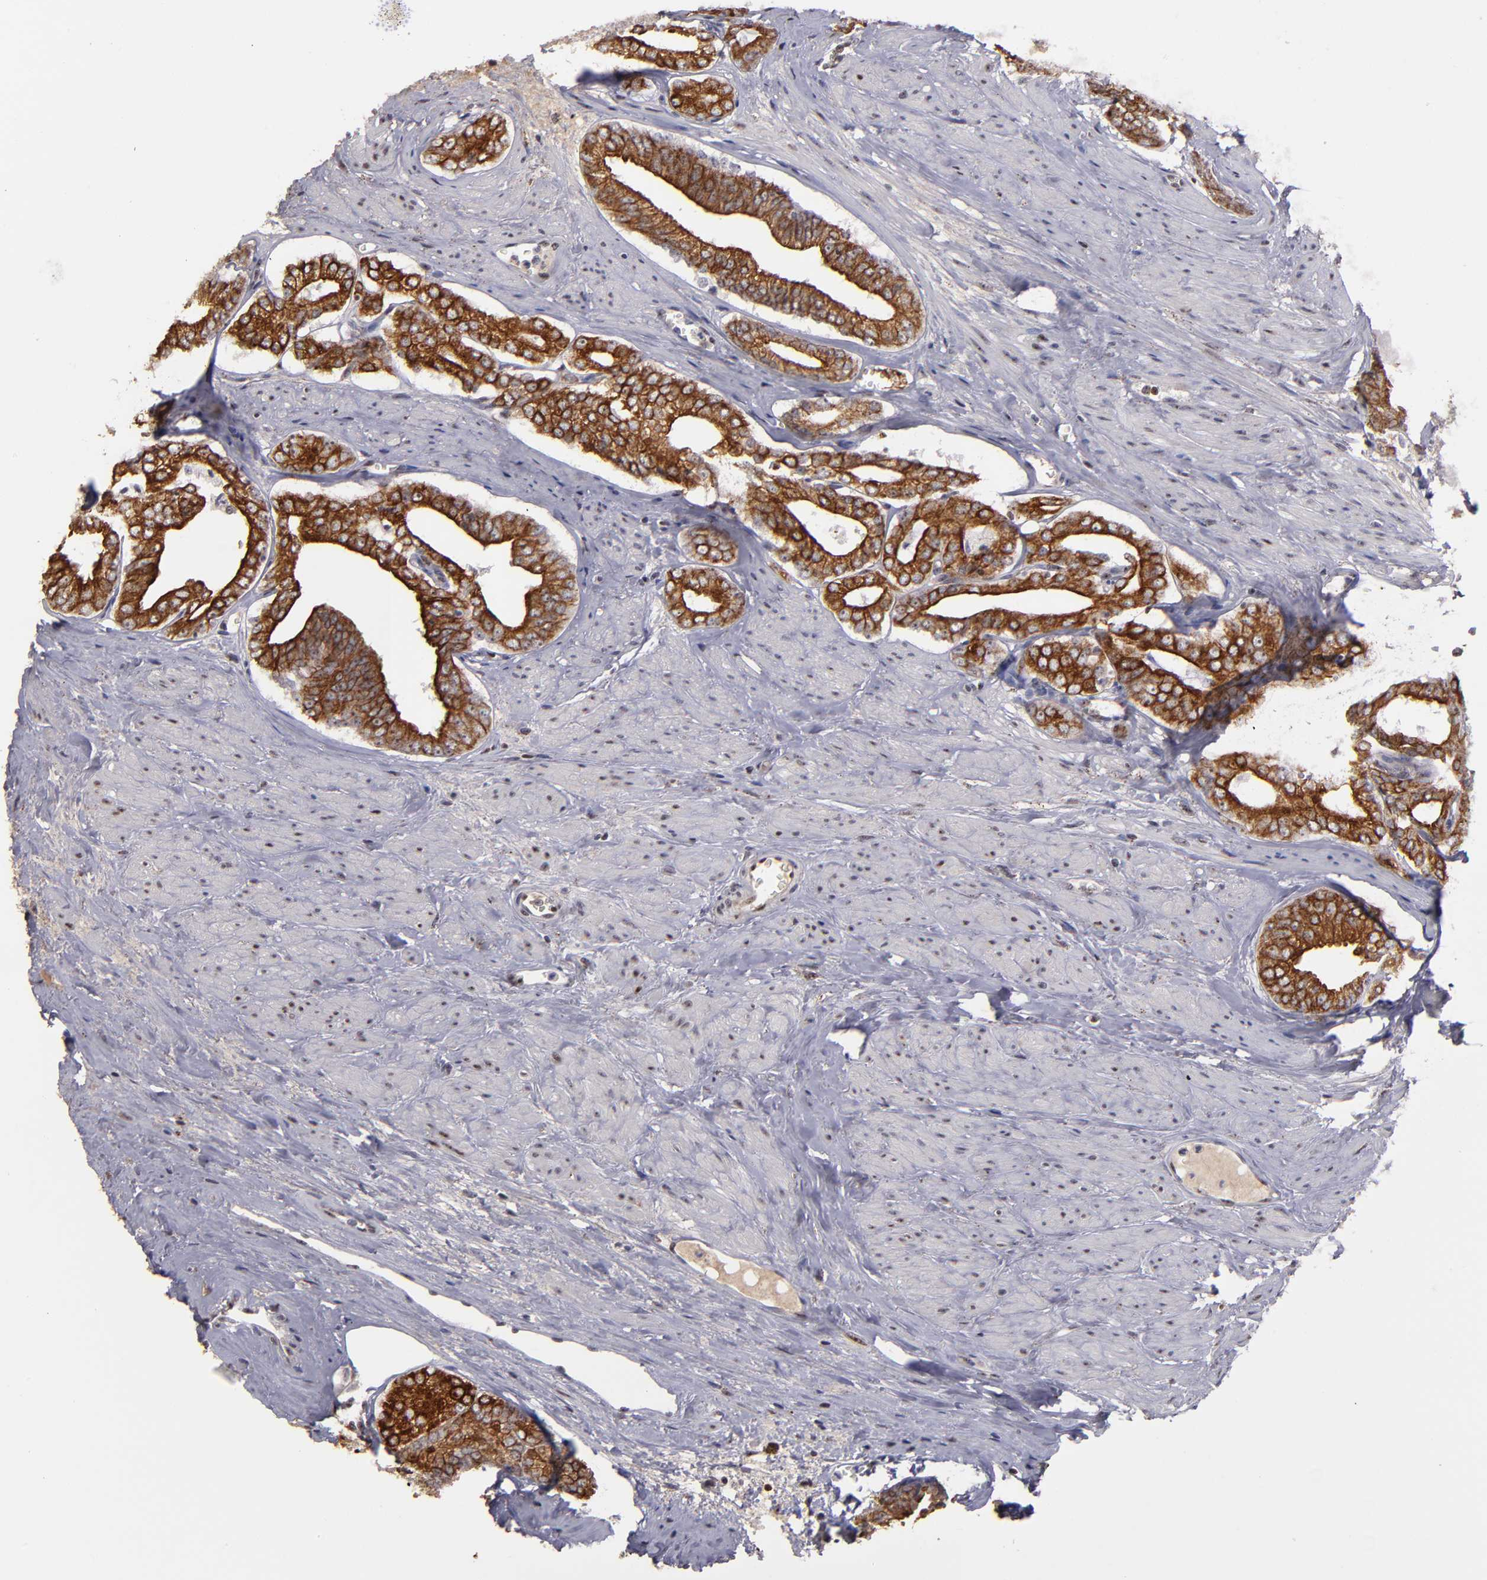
{"staining": {"intensity": "moderate", "quantity": ">75%", "location": "cytoplasmic/membranous"}, "tissue": "prostate cancer", "cell_type": "Tumor cells", "image_type": "cancer", "snomed": [{"axis": "morphology", "description": "Adenocarcinoma, Medium grade"}, {"axis": "topography", "description": "Prostate"}], "caption": "Tumor cells exhibit medium levels of moderate cytoplasmic/membranous positivity in approximately >75% of cells in adenocarcinoma (medium-grade) (prostate).", "gene": "DDX24", "patient": {"sex": "male", "age": 79}}